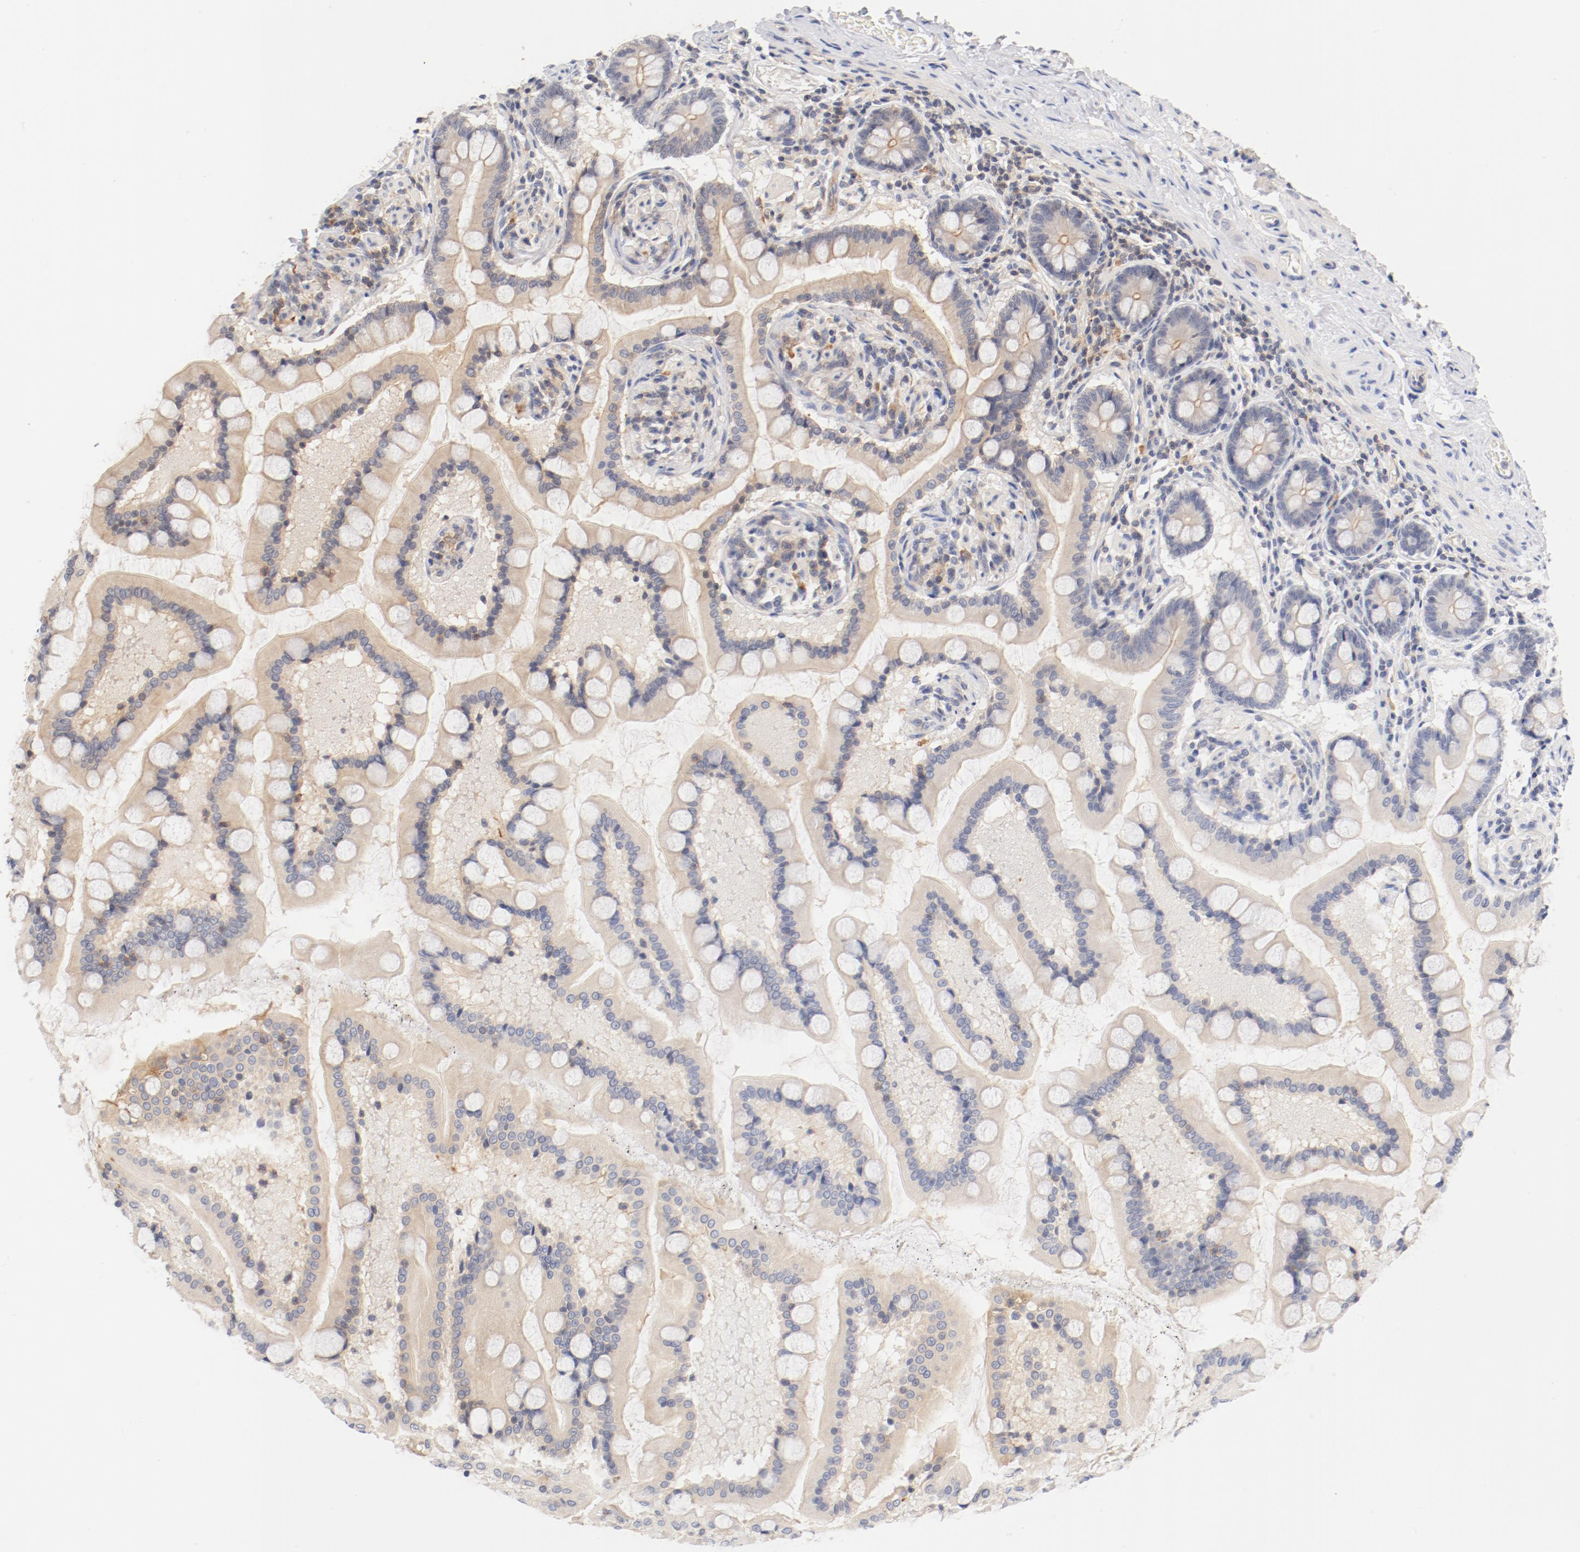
{"staining": {"intensity": "weak", "quantity": "25%-75%", "location": "cytoplasmic/membranous"}, "tissue": "small intestine", "cell_type": "Glandular cells", "image_type": "normal", "snomed": [{"axis": "morphology", "description": "Normal tissue, NOS"}, {"axis": "topography", "description": "Small intestine"}], "caption": "Glandular cells demonstrate weak cytoplasmic/membranous staining in about 25%-75% of cells in benign small intestine.", "gene": "ZNF267", "patient": {"sex": "male", "age": 41}}